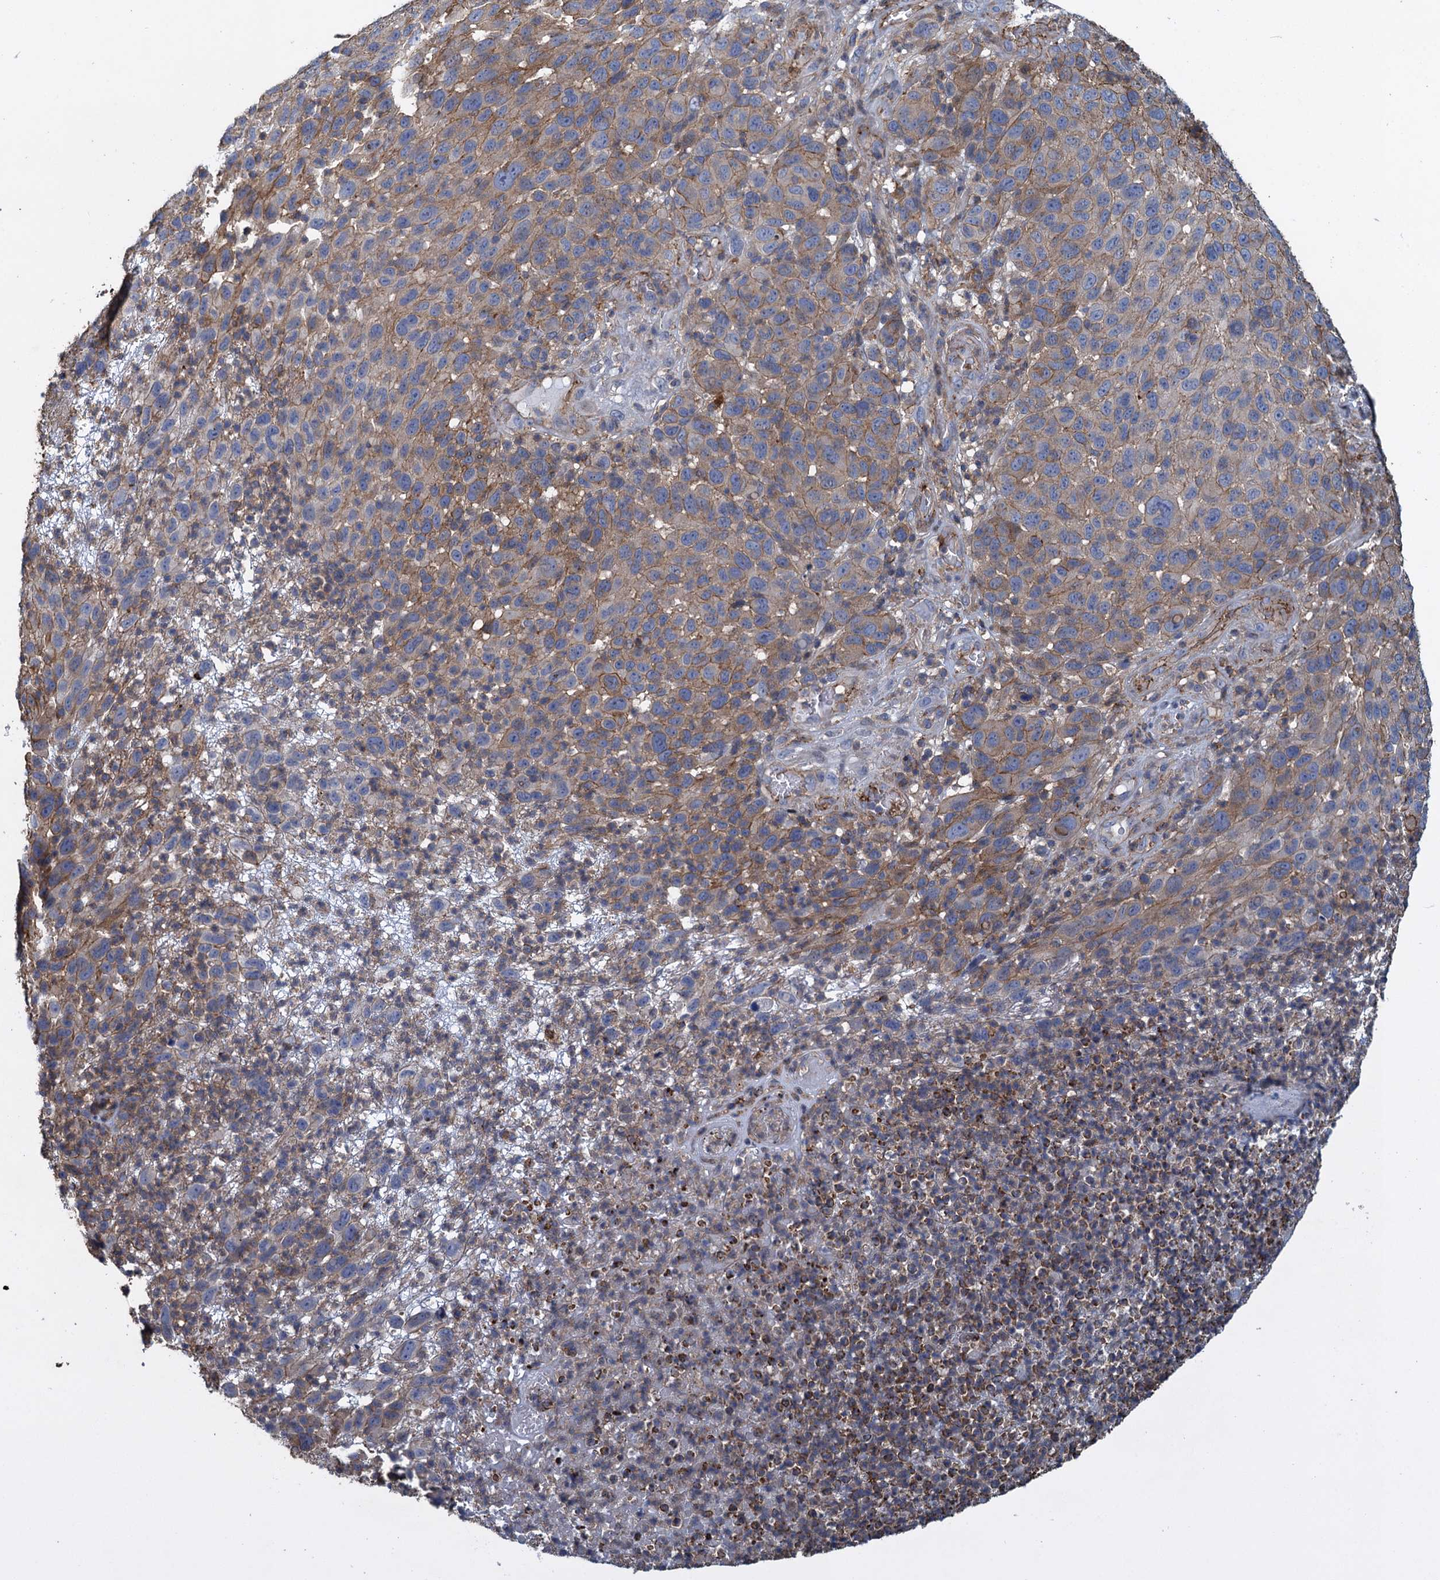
{"staining": {"intensity": "moderate", "quantity": "25%-75%", "location": "cytoplasmic/membranous"}, "tissue": "melanoma", "cell_type": "Tumor cells", "image_type": "cancer", "snomed": [{"axis": "morphology", "description": "Malignant melanoma, NOS"}, {"axis": "topography", "description": "Skin"}], "caption": "Immunohistochemical staining of melanoma shows medium levels of moderate cytoplasmic/membranous staining in approximately 25%-75% of tumor cells. (DAB (3,3'-diaminobenzidine) IHC, brown staining for protein, blue staining for nuclei).", "gene": "PROSER2", "patient": {"sex": "male", "age": 49}}